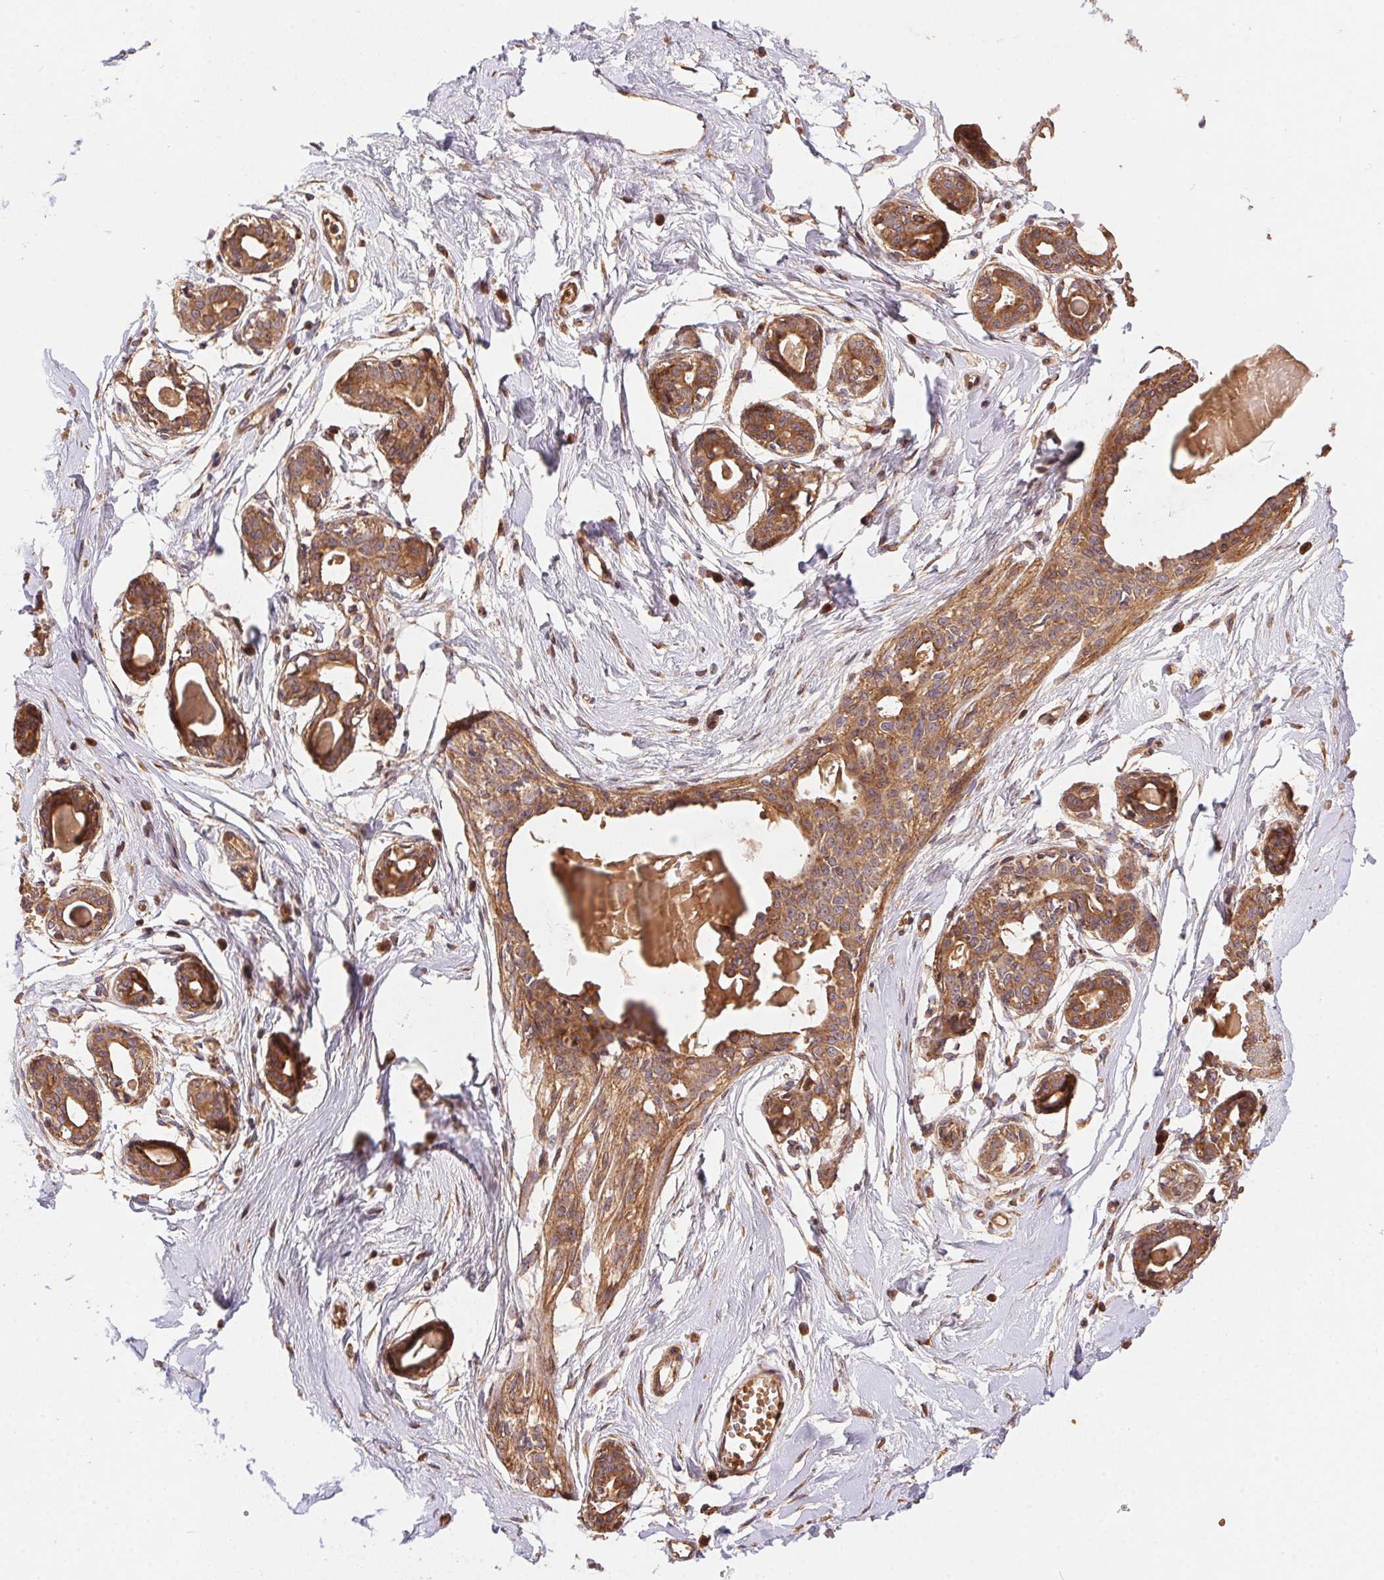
{"staining": {"intensity": "strong", "quantity": ">75%", "location": "cytoplasmic/membranous"}, "tissue": "breast", "cell_type": "Adipocytes", "image_type": "normal", "snomed": [{"axis": "morphology", "description": "Normal tissue, NOS"}, {"axis": "topography", "description": "Breast"}], "caption": "Immunohistochemical staining of normal breast displays >75% levels of strong cytoplasmic/membranous protein positivity in about >75% of adipocytes.", "gene": "USE1", "patient": {"sex": "female", "age": 45}}